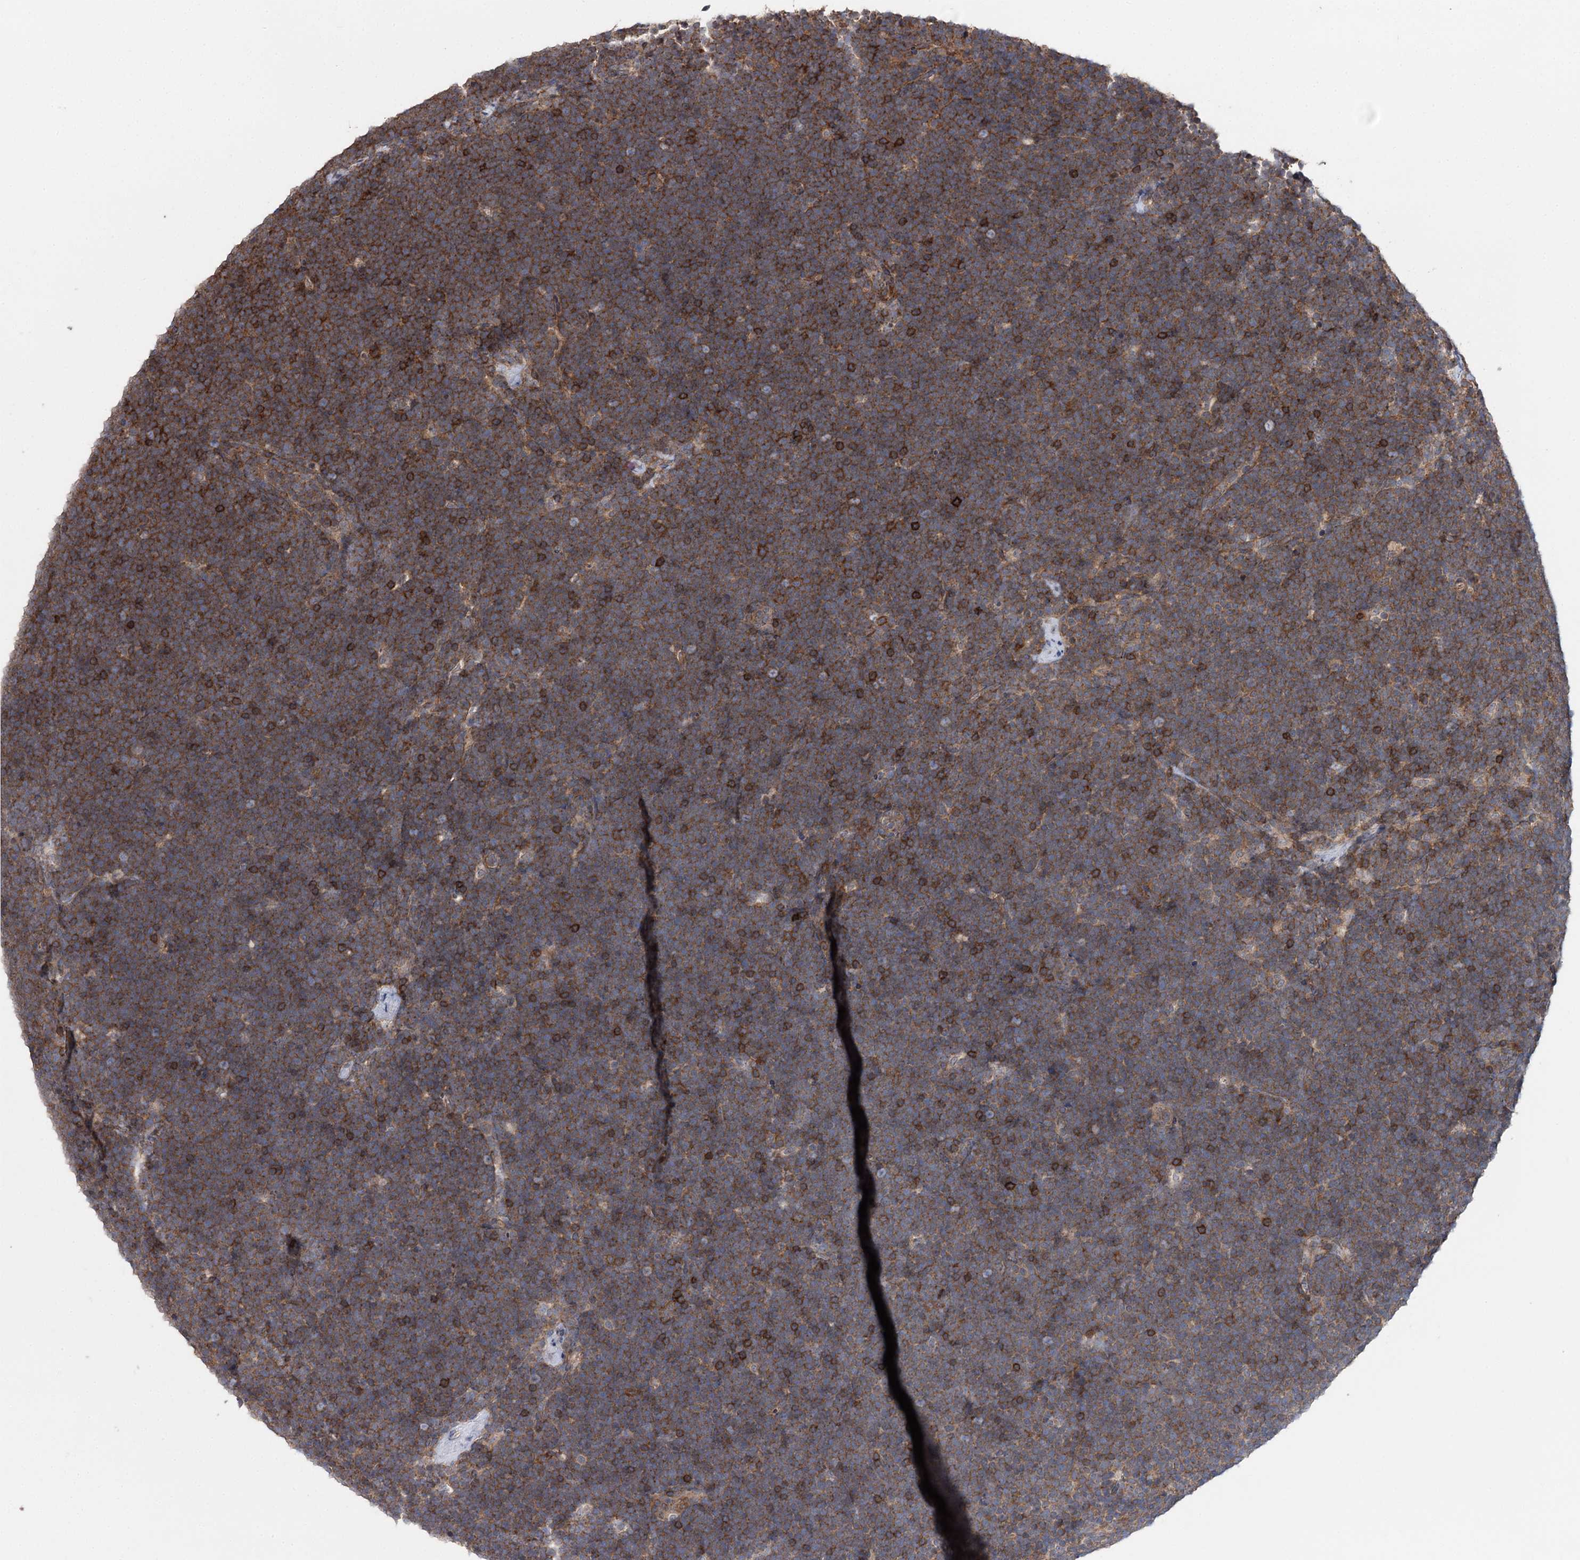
{"staining": {"intensity": "moderate", "quantity": ">75%", "location": "cytoplasmic/membranous"}, "tissue": "lymphoma", "cell_type": "Tumor cells", "image_type": "cancer", "snomed": [{"axis": "morphology", "description": "Malignant lymphoma, non-Hodgkin's type, High grade"}, {"axis": "topography", "description": "Lymph node"}], "caption": "Immunohistochemistry (IHC) (DAB) staining of human lymphoma shows moderate cytoplasmic/membranous protein expression in approximately >75% of tumor cells. Nuclei are stained in blue.", "gene": "STX6", "patient": {"sex": "male", "age": 13}}